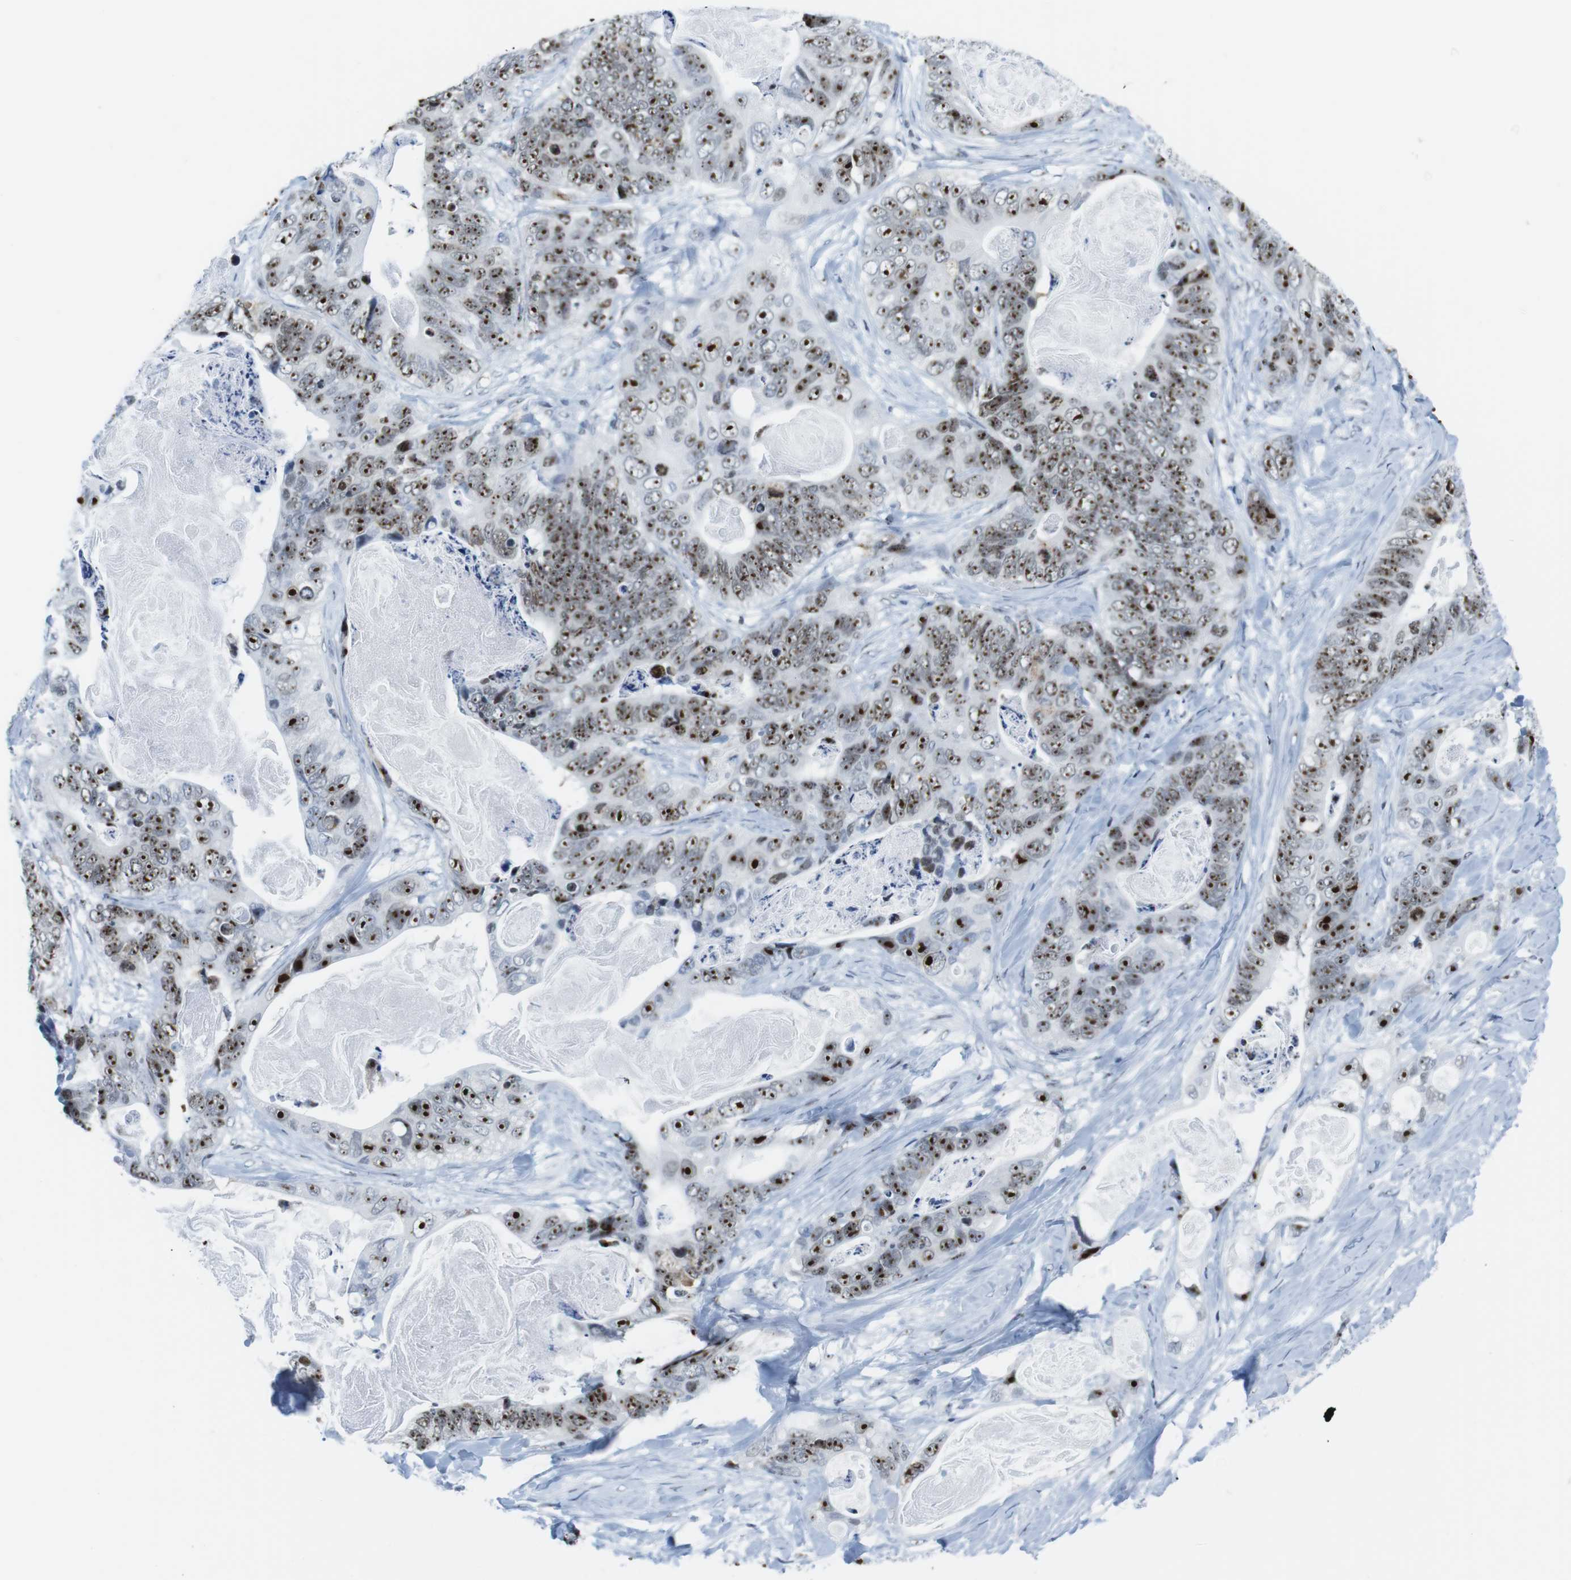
{"staining": {"intensity": "strong", "quantity": ">75%", "location": "nuclear"}, "tissue": "stomach cancer", "cell_type": "Tumor cells", "image_type": "cancer", "snomed": [{"axis": "morphology", "description": "Adenocarcinoma, NOS"}, {"axis": "topography", "description": "Stomach"}], "caption": "The immunohistochemical stain shows strong nuclear expression in tumor cells of stomach cancer tissue. Nuclei are stained in blue.", "gene": "NIFK", "patient": {"sex": "female", "age": 89}}